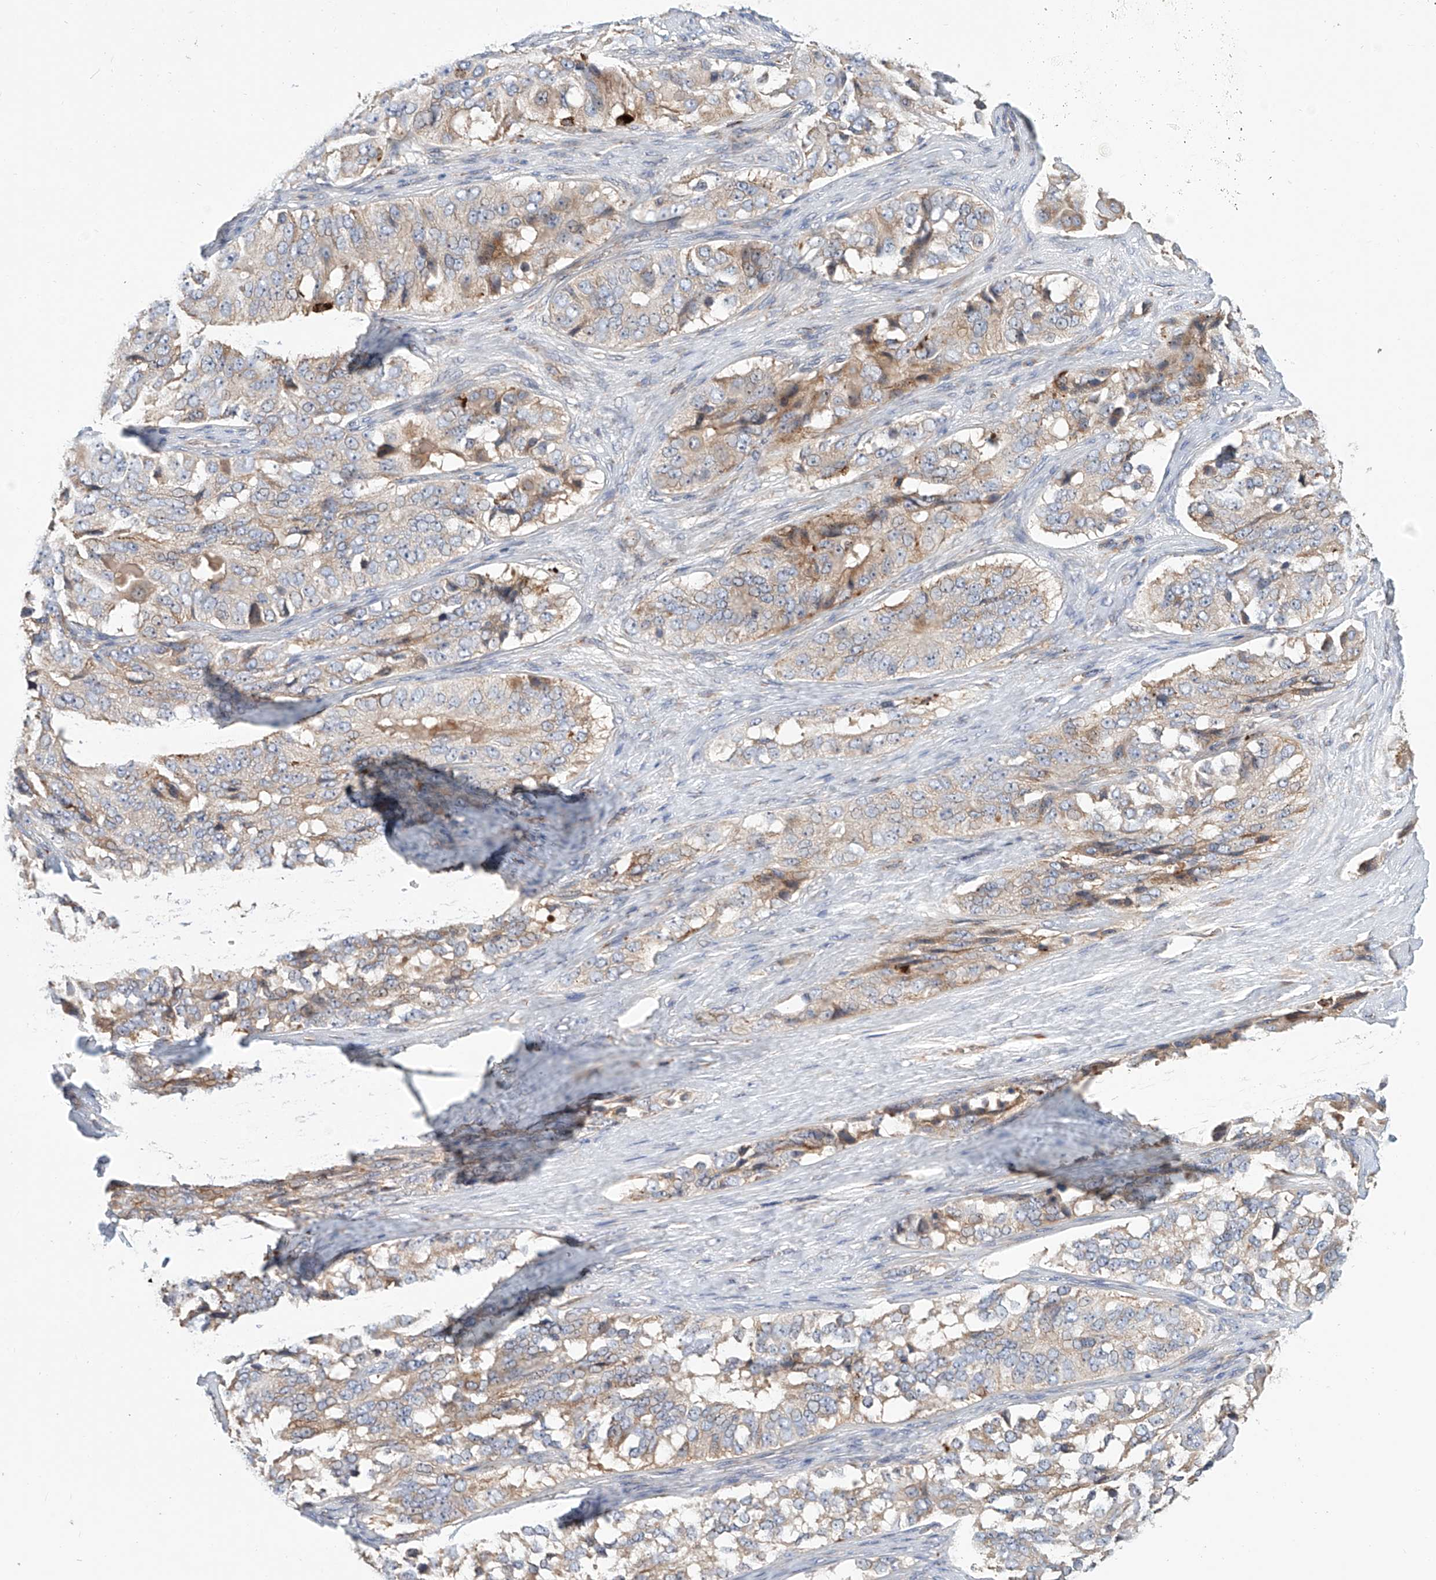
{"staining": {"intensity": "weak", "quantity": ">75%", "location": "cytoplasmic/membranous"}, "tissue": "ovarian cancer", "cell_type": "Tumor cells", "image_type": "cancer", "snomed": [{"axis": "morphology", "description": "Carcinoma, endometroid"}, {"axis": "topography", "description": "Ovary"}], "caption": "Endometroid carcinoma (ovarian) tissue reveals weak cytoplasmic/membranous expression in approximately >75% of tumor cells, visualized by immunohistochemistry. (DAB (3,3'-diaminobenzidine) IHC with brightfield microscopy, high magnification).", "gene": "HGSNAT", "patient": {"sex": "female", "age": 51}}